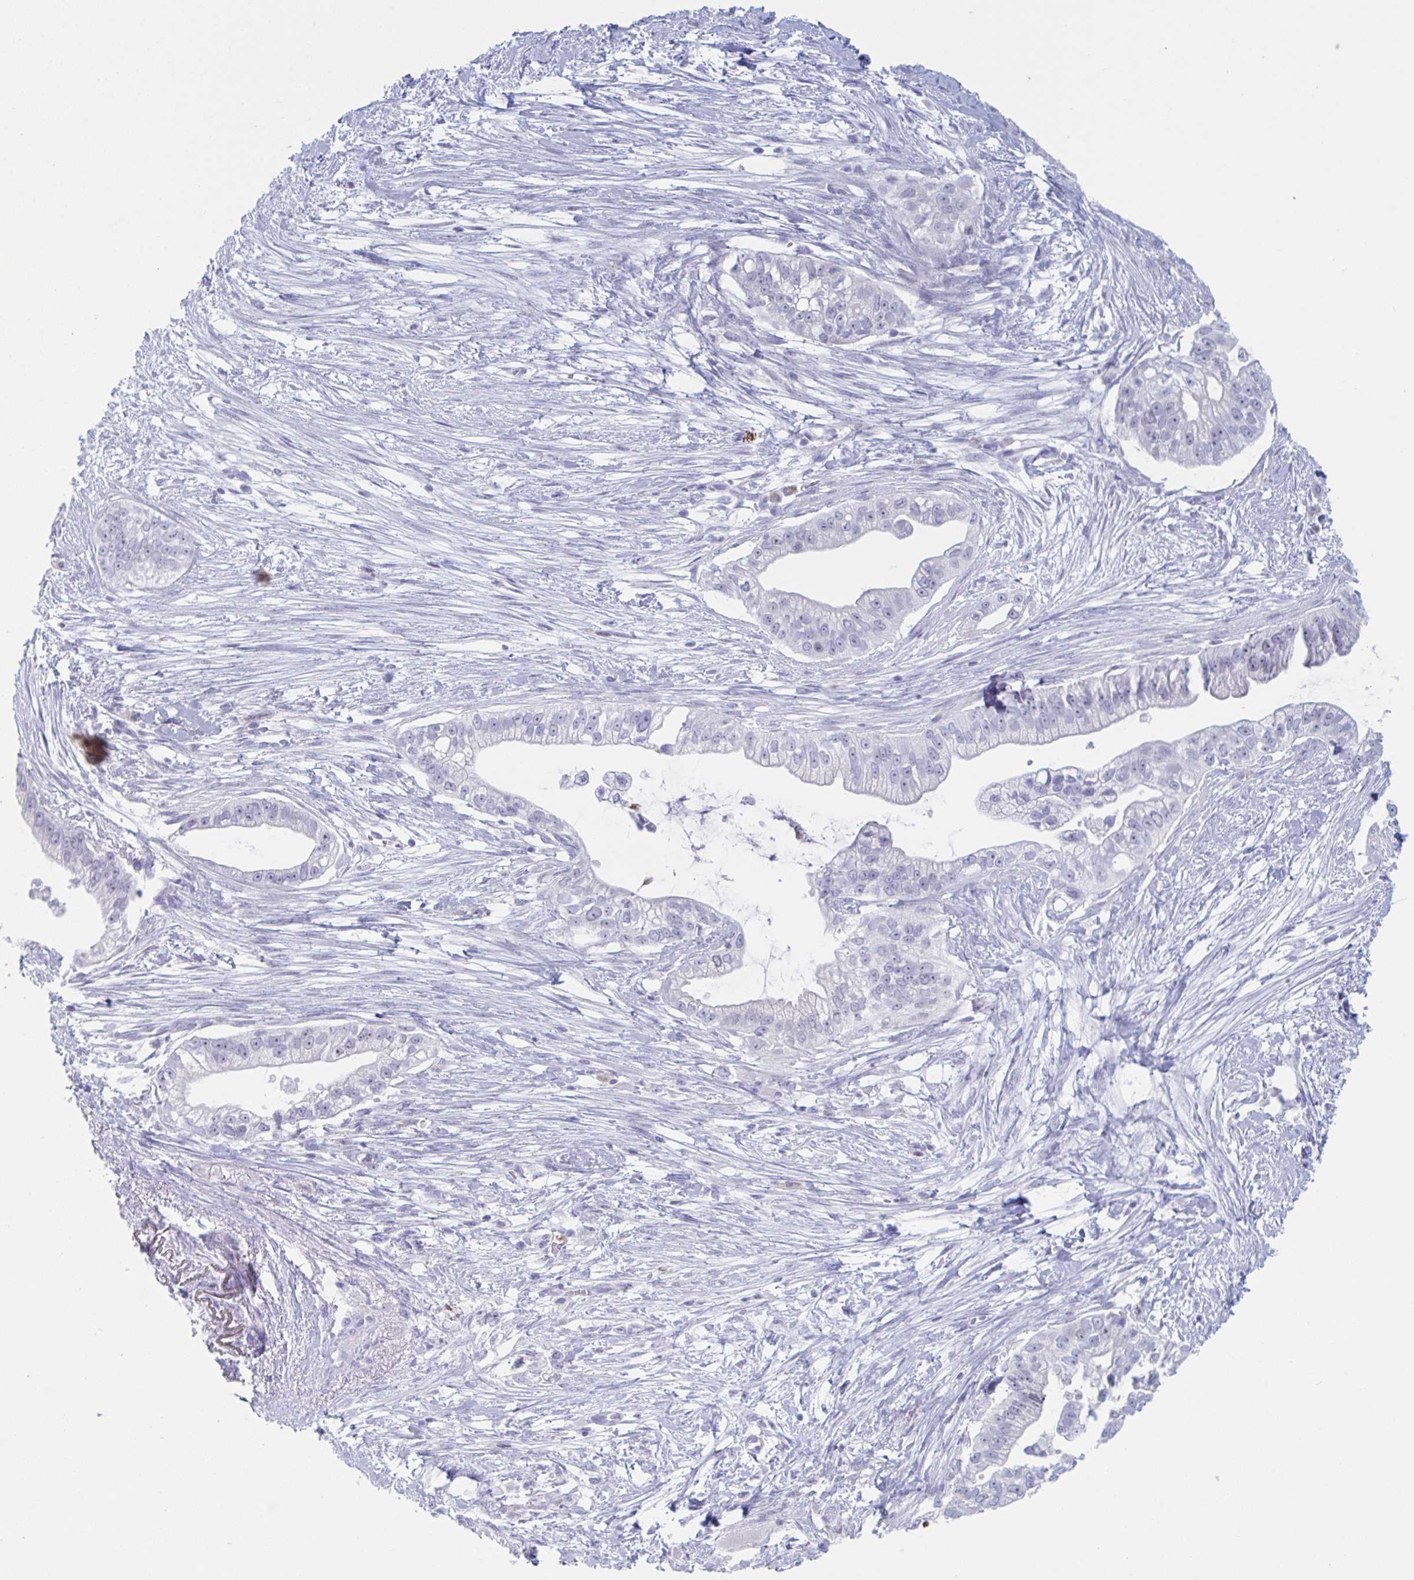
{"staining": {"intensity": "negative", "quantity": "none", "location": "none"}, "tissue": "pancreatic cancer", "cell_type": "Tumor cells", "image_type": "cancer", "snomed": [{"axis": "morphology", "description": "Adenocarcinoma, NOS"}, {"axis": "topography", "description": "Pancreas"}], "caption": "A high-resolution micrograph shows IHC staining of pancreatic cancer (adenocarcinoma), which shows no significant positivity in tumor cells. Brightfield microscopy of immunohistochemistry (IHC) stained with DAB (3,3'-diaminobenzidine) (brown) and hematoxylin (blue), captured at high magnification.", "gene": "CYP4F11", "patient": {"sex": "male", "age": 70}}